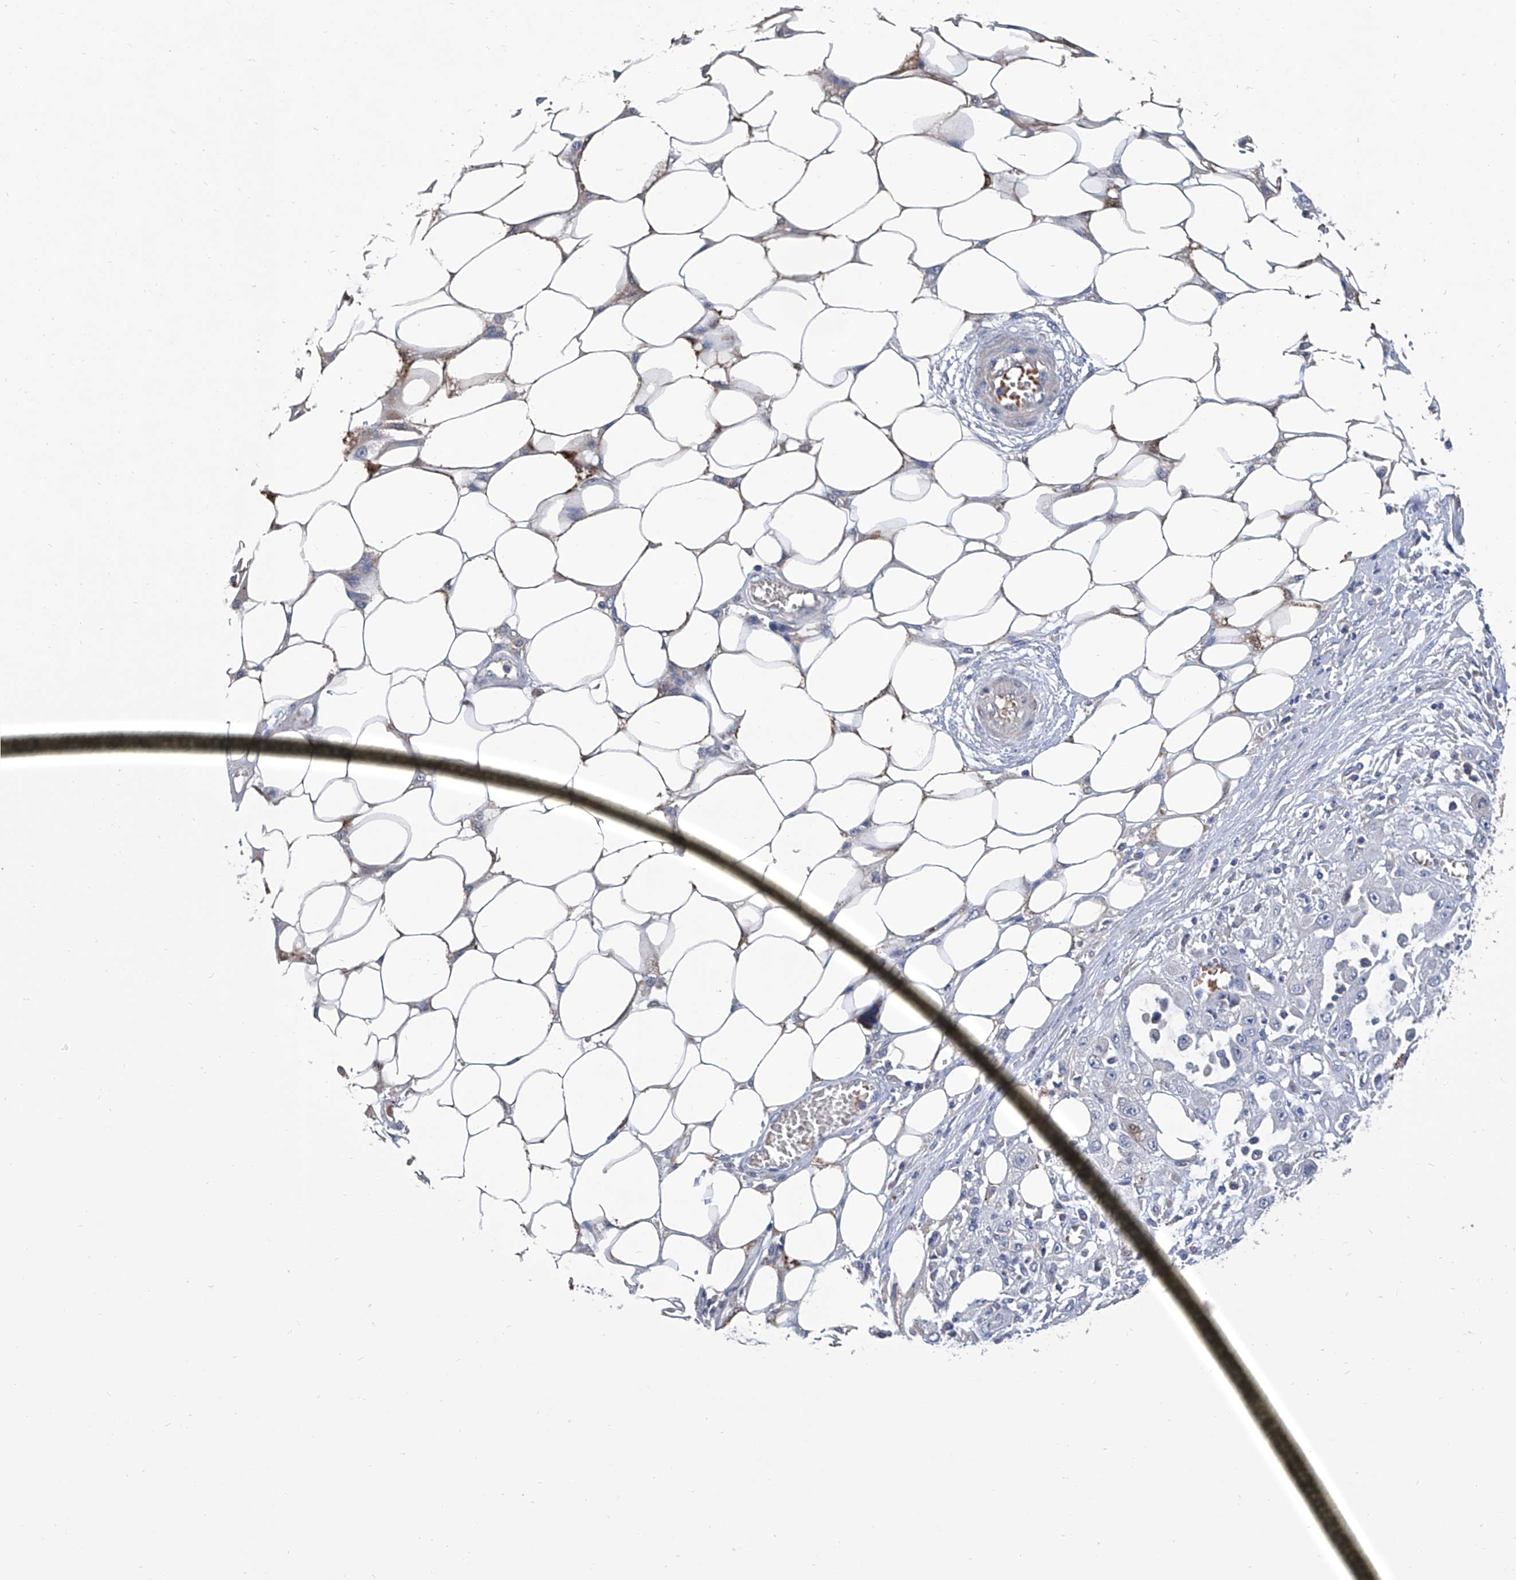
{"staining": {"intensity": "negative", "quantity": "none", "location": "none"}, "tissue": "skin cancer", "cell_type": "Tumor cells", "image_type": "cancer", "snomed": [{"axis": "morphology", "description": "Squamous cell carcinoma, NOS"}, {"axis": "morphology", "description": "Squamous cell carcinoma, metastatic, NOS"}, {"axis": "topography", "description": "Skin"}, {"axis": "topography", "description": "Lymph node"}], "caption": "The immunohistochemistry (IHC) micrograph has no significant staining in tumor cells of skin cancer tissue.", "gene": "GPT", "patient": {"sex": "male", "age": 75}}